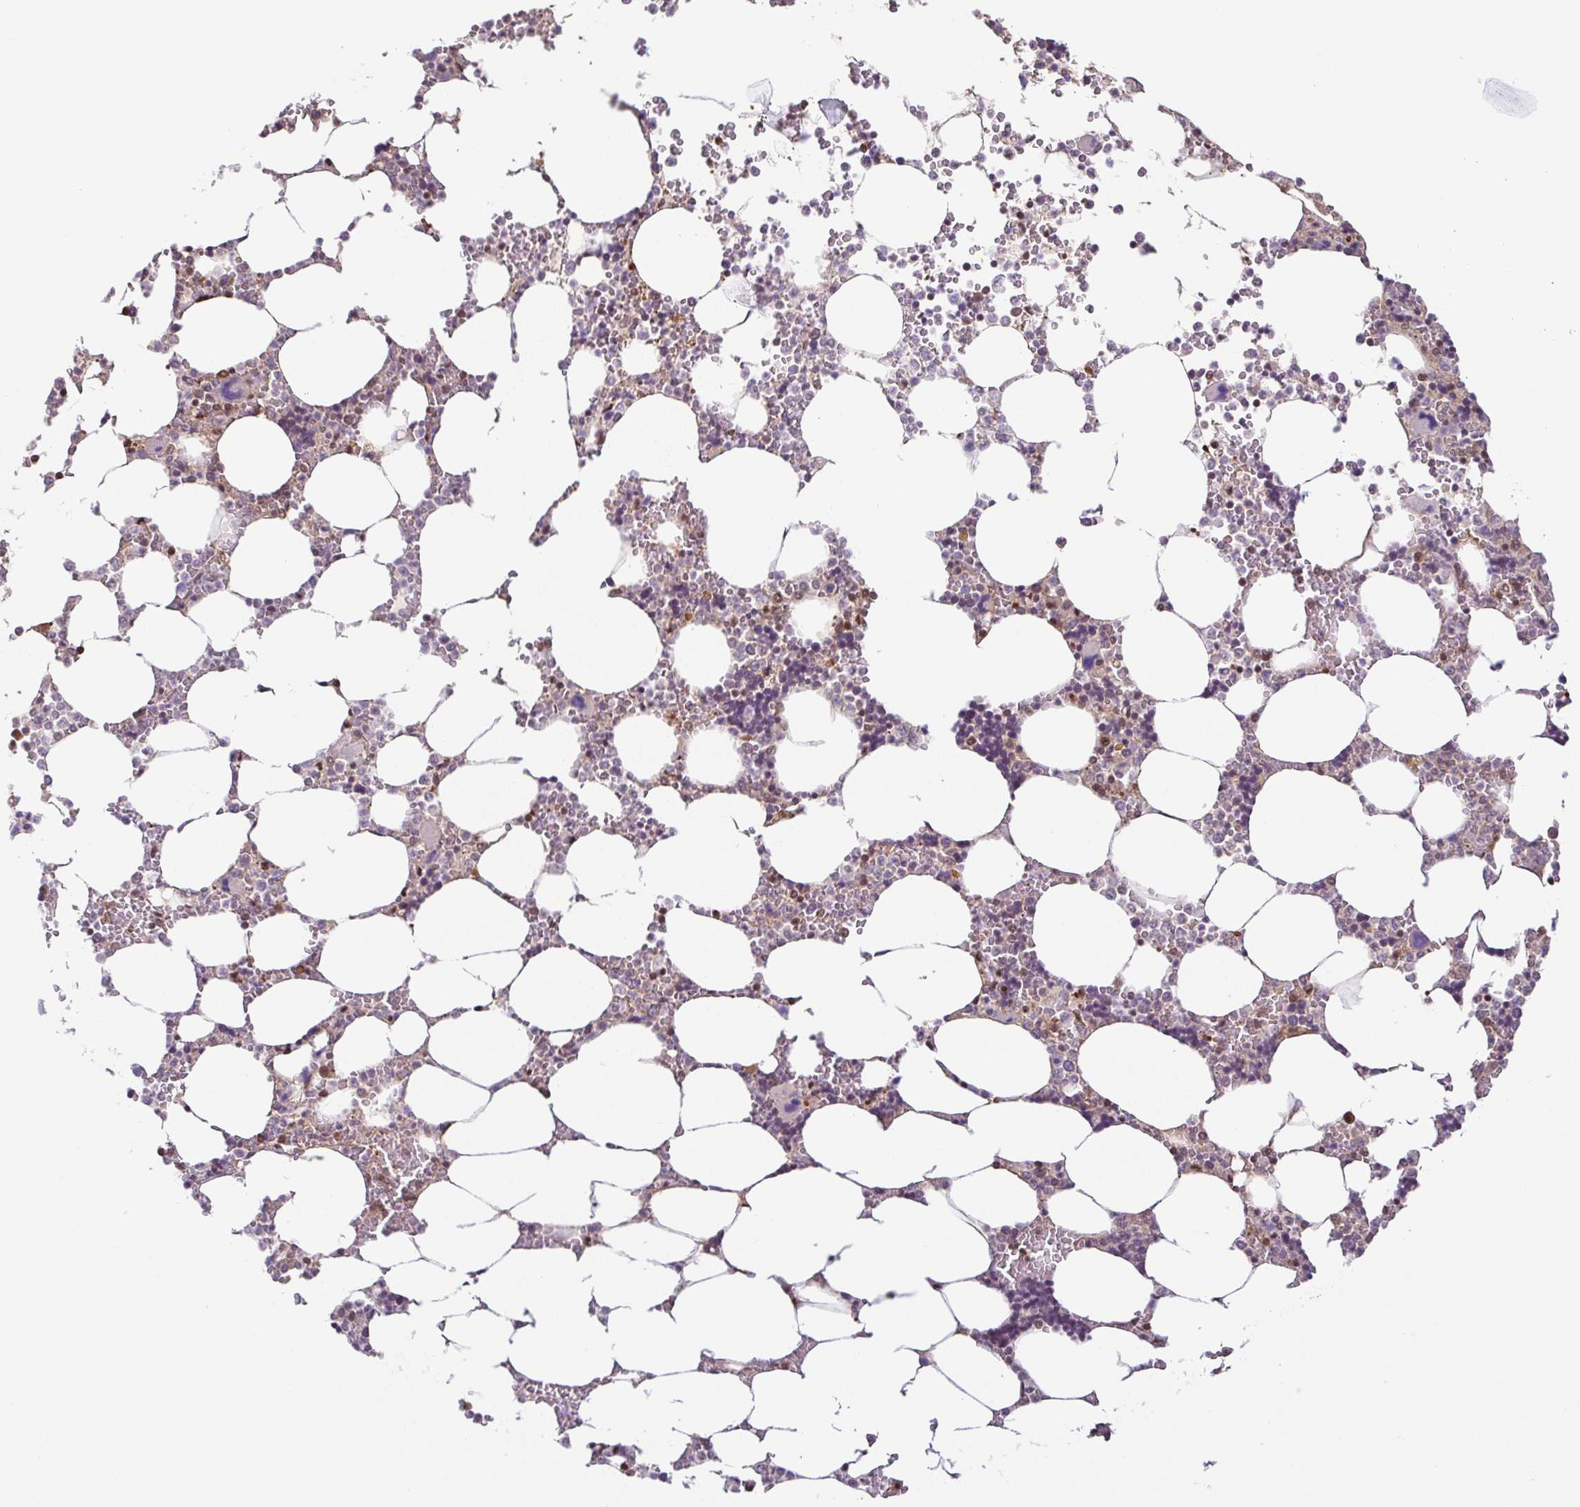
{"staining": {"intensity": "moderate", "quantity": "<25%", "location": "cytoplasmic/membranous,nuclear"}, "tissue": "bone marrow", "cell_type": "Hematopoietic cells", "image_type": "normal", "snomed": [{"axis": "morphology", "description": "Normal tissue, NOS"}, {"axis": "topography", "description": "Bone marrow"}], "caption": "Protein expression analysis of unremarkable human bone marrow reveals moderate cytoplasmic/membranous,nuclear staining in about <25% of hematopoietic cells.", "gene": "PSMB9", "patient": {"sex": "male", "age": 64}}